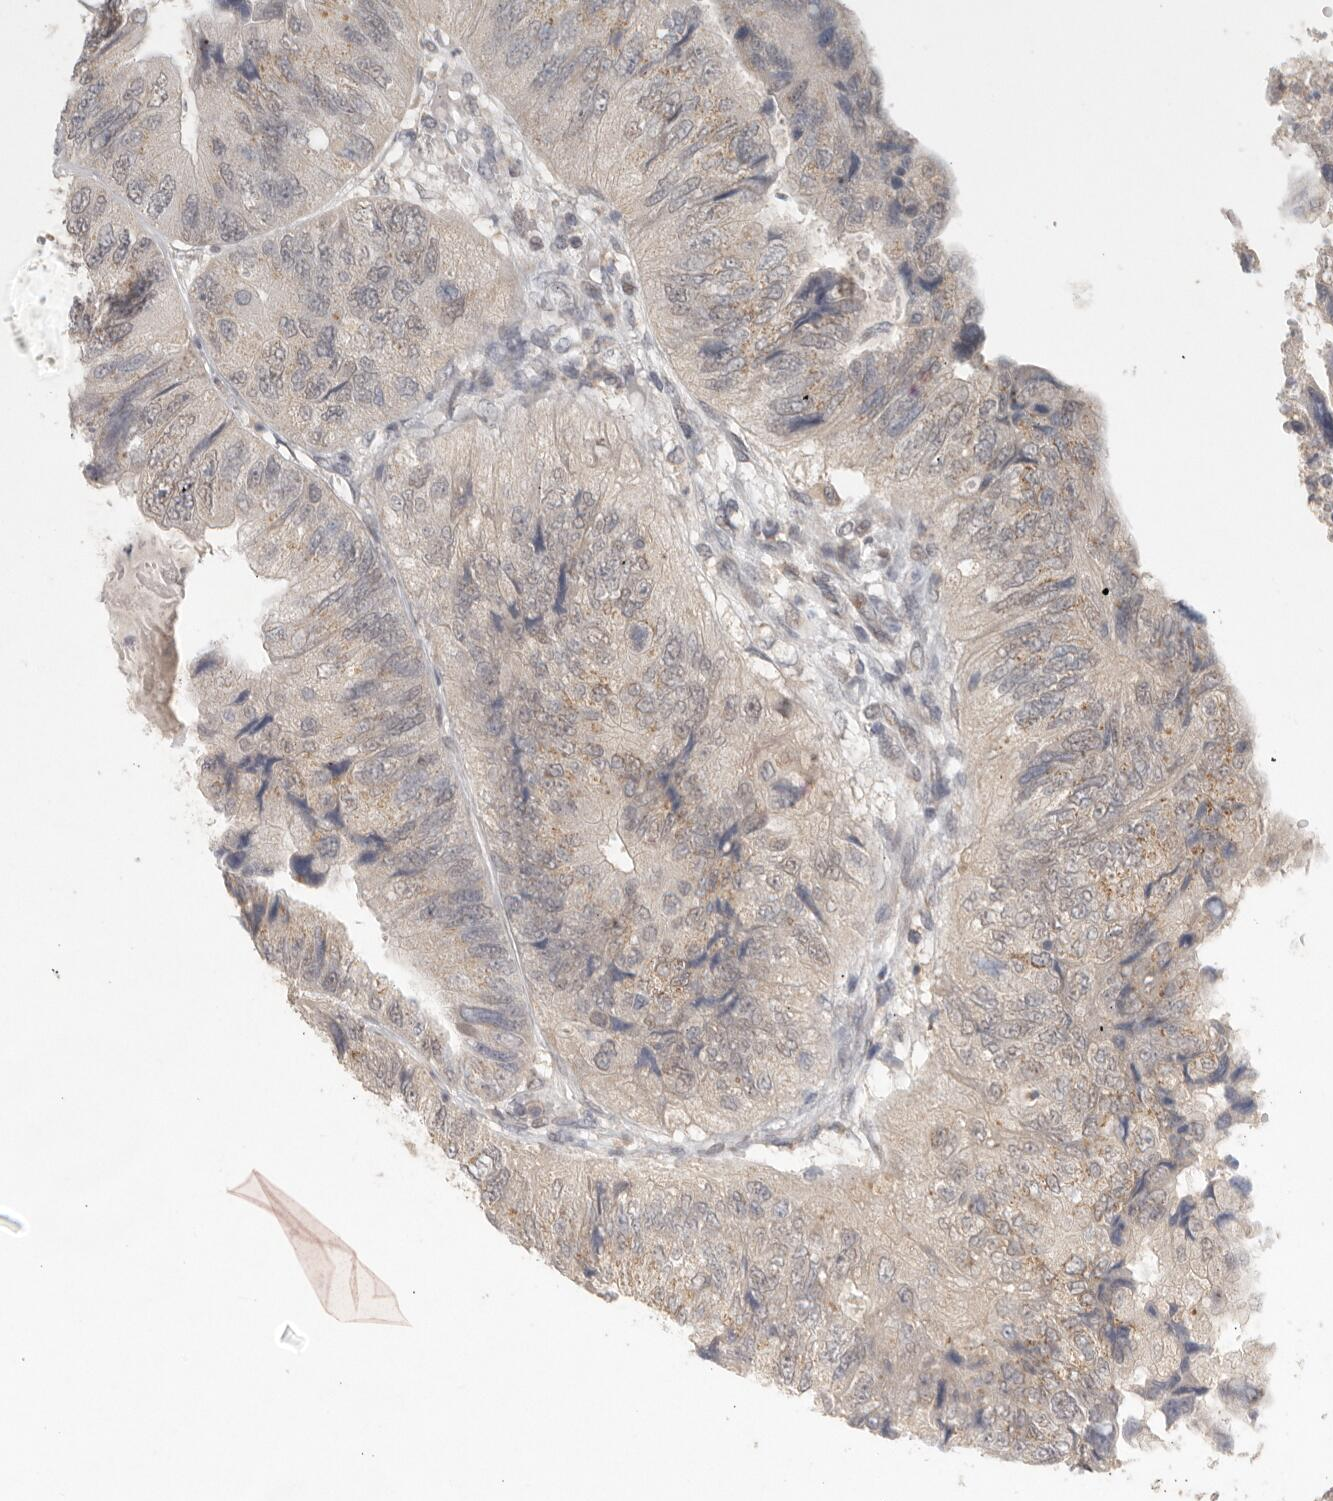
{"staining": {"intensity": "weak", "quantity": "25%-75%", "location": "cytoplasmic/membranous"}, "tissue": "colorectal cancer", "cell_type": "Tumor cells", "image_type": "cancer", "snomed": [{"axis": "morphology", "description": "Adenocarcinoma, NOS"}, {"axis": "topography", "description": "Rectum"}], "caption": "Adenocarcinoma (colorectal) stained with immunohistochemistry (IHC) demonstrates weak cytoplasmic/membranous expression in about 25%-75% of tumor cells.", "gene": "LRRC75A", "patient": {"sex": "male", "age": 63}}